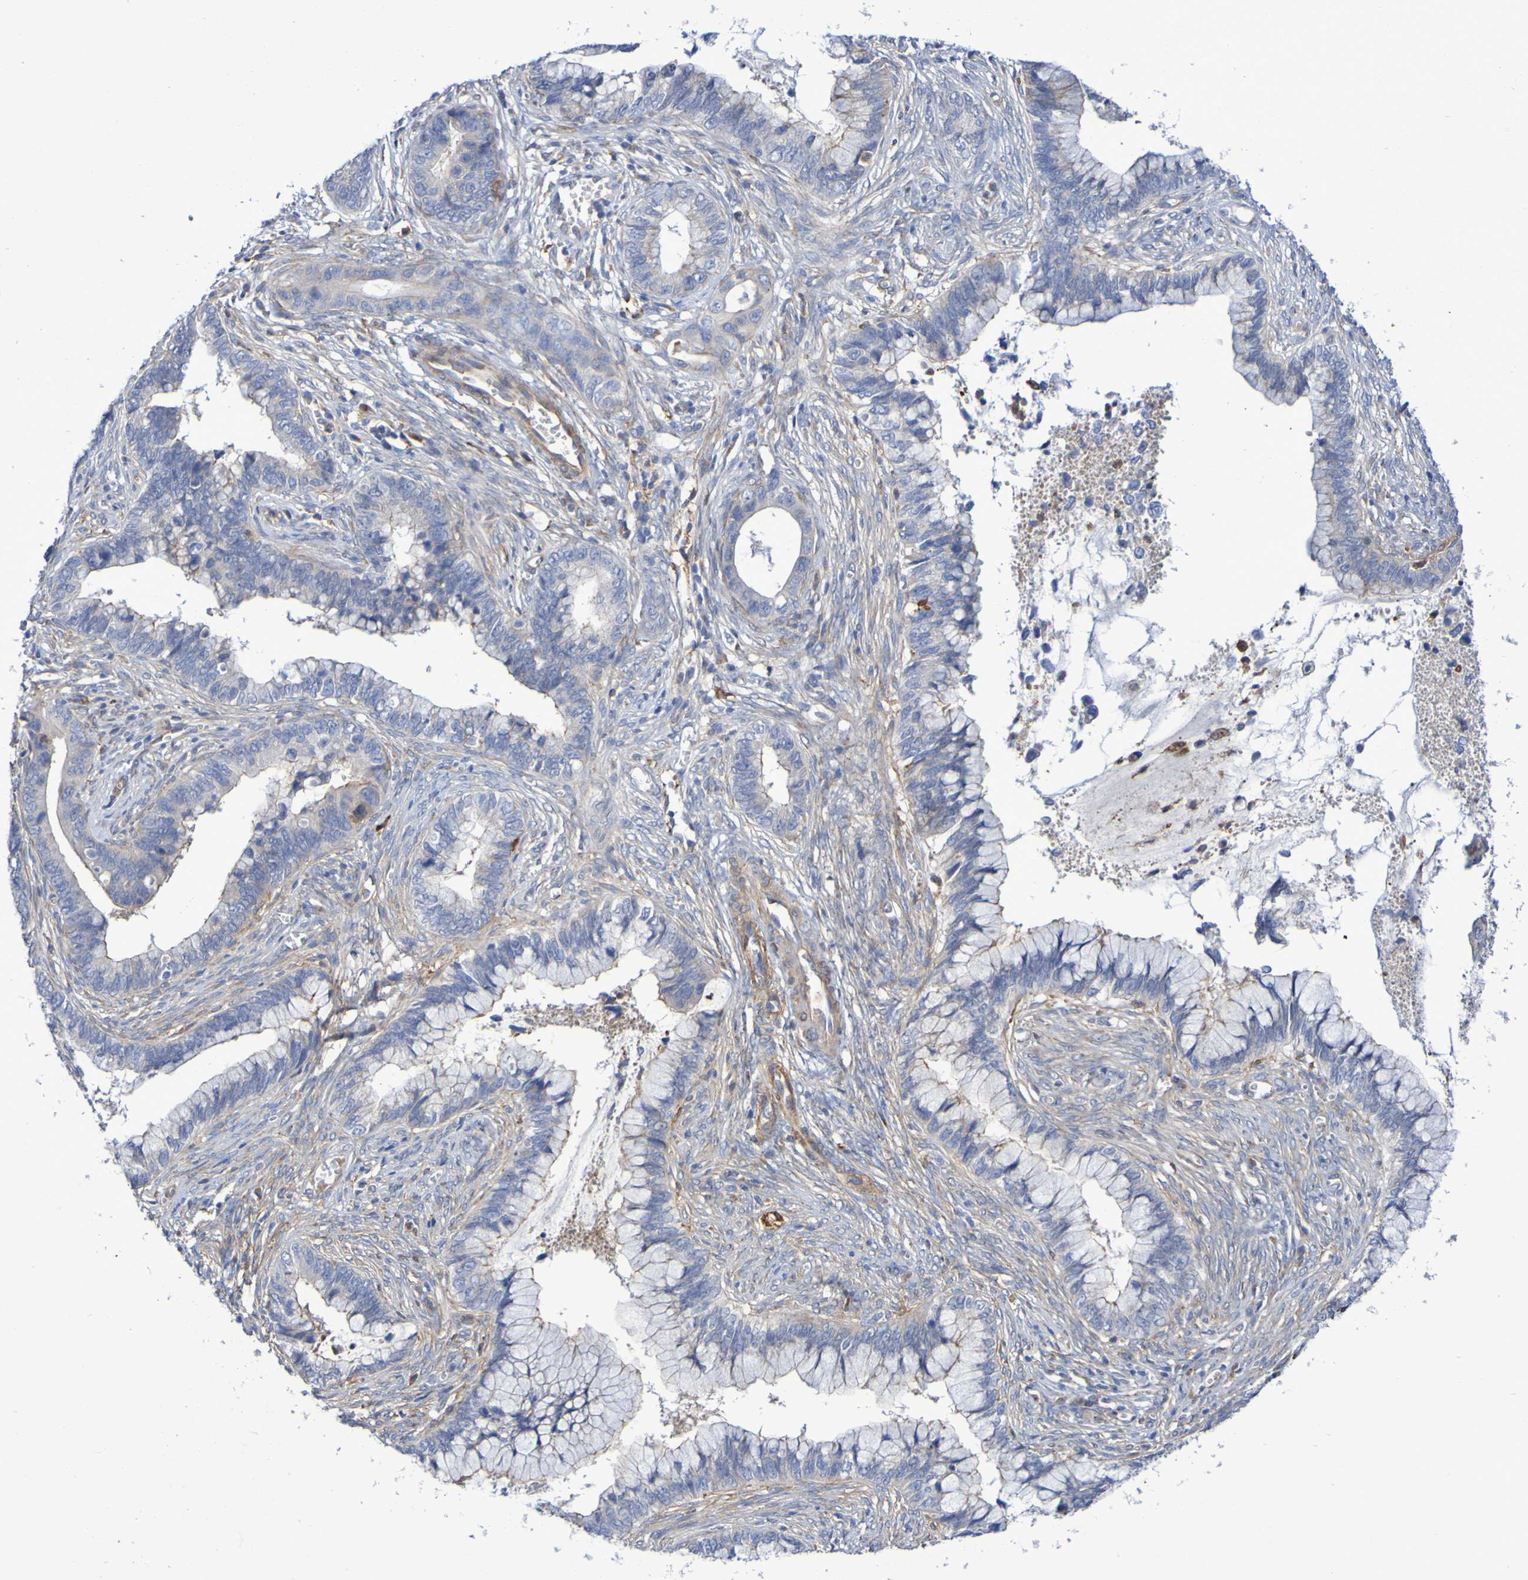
{"staining": {"intensity": "negative", "quantity": "none", "location": "none"}, "tissue": "cervical cancer", "cell_type": "Tumor cells", "image_type": "cancer", "snomed": [{"axis": "morphology", "description": "Adenocarcinoma, NOS"}, {"axis": "topography", "description": "Cervix"}], "caption": "DAB (3,3'-diaminobenzidine) immunohistochemical staining of human adenocarcinoma (cervical) exhibits no significant expression in tumor cells.", "gene": "SCRG1", "patient": {"sex": "female", "age": 44}}